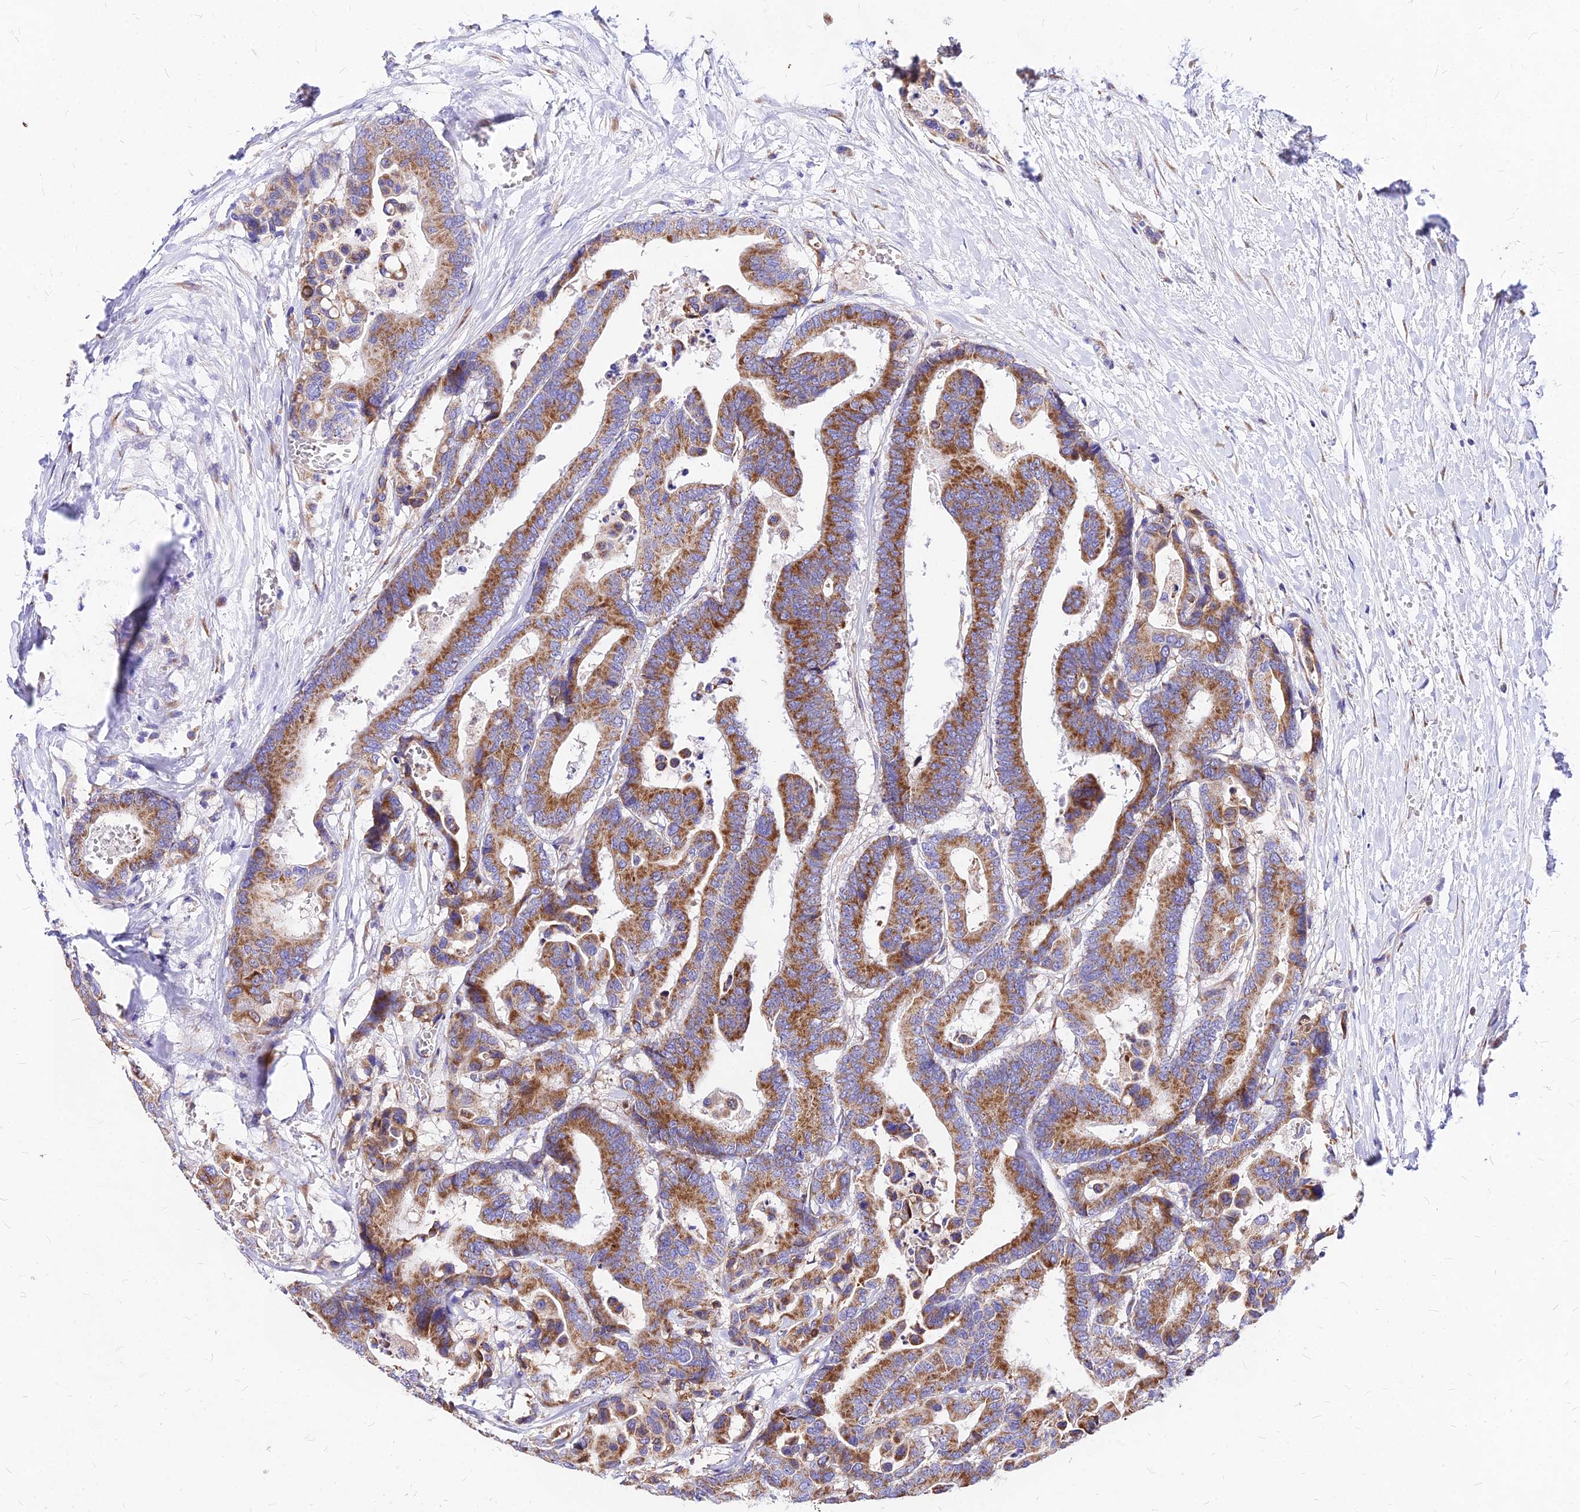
{"staining": {"intensity": "moderate", "quantity": ">75%", "location": "cytoplasmic/membranous"}, "tissue": "colorectal cancer", "cell_type": "Tumor cells", "image_type": "cancer", "snomed": [{"axis": "morphology", "description": "Normal tissue, NOS"}, {"axis": "morphology", "description": "Adenocarcinoma, NOS"}, {"axis": "topography", "description": "Colon"}], "caption": "Moderate cytoplasmic/membranous positivity is identified in approximately >75% of tumor cells in adenocarcinoma (colorectal).", "gene": "MRPL3", "patient": {"sex": "male", "age": 82}}